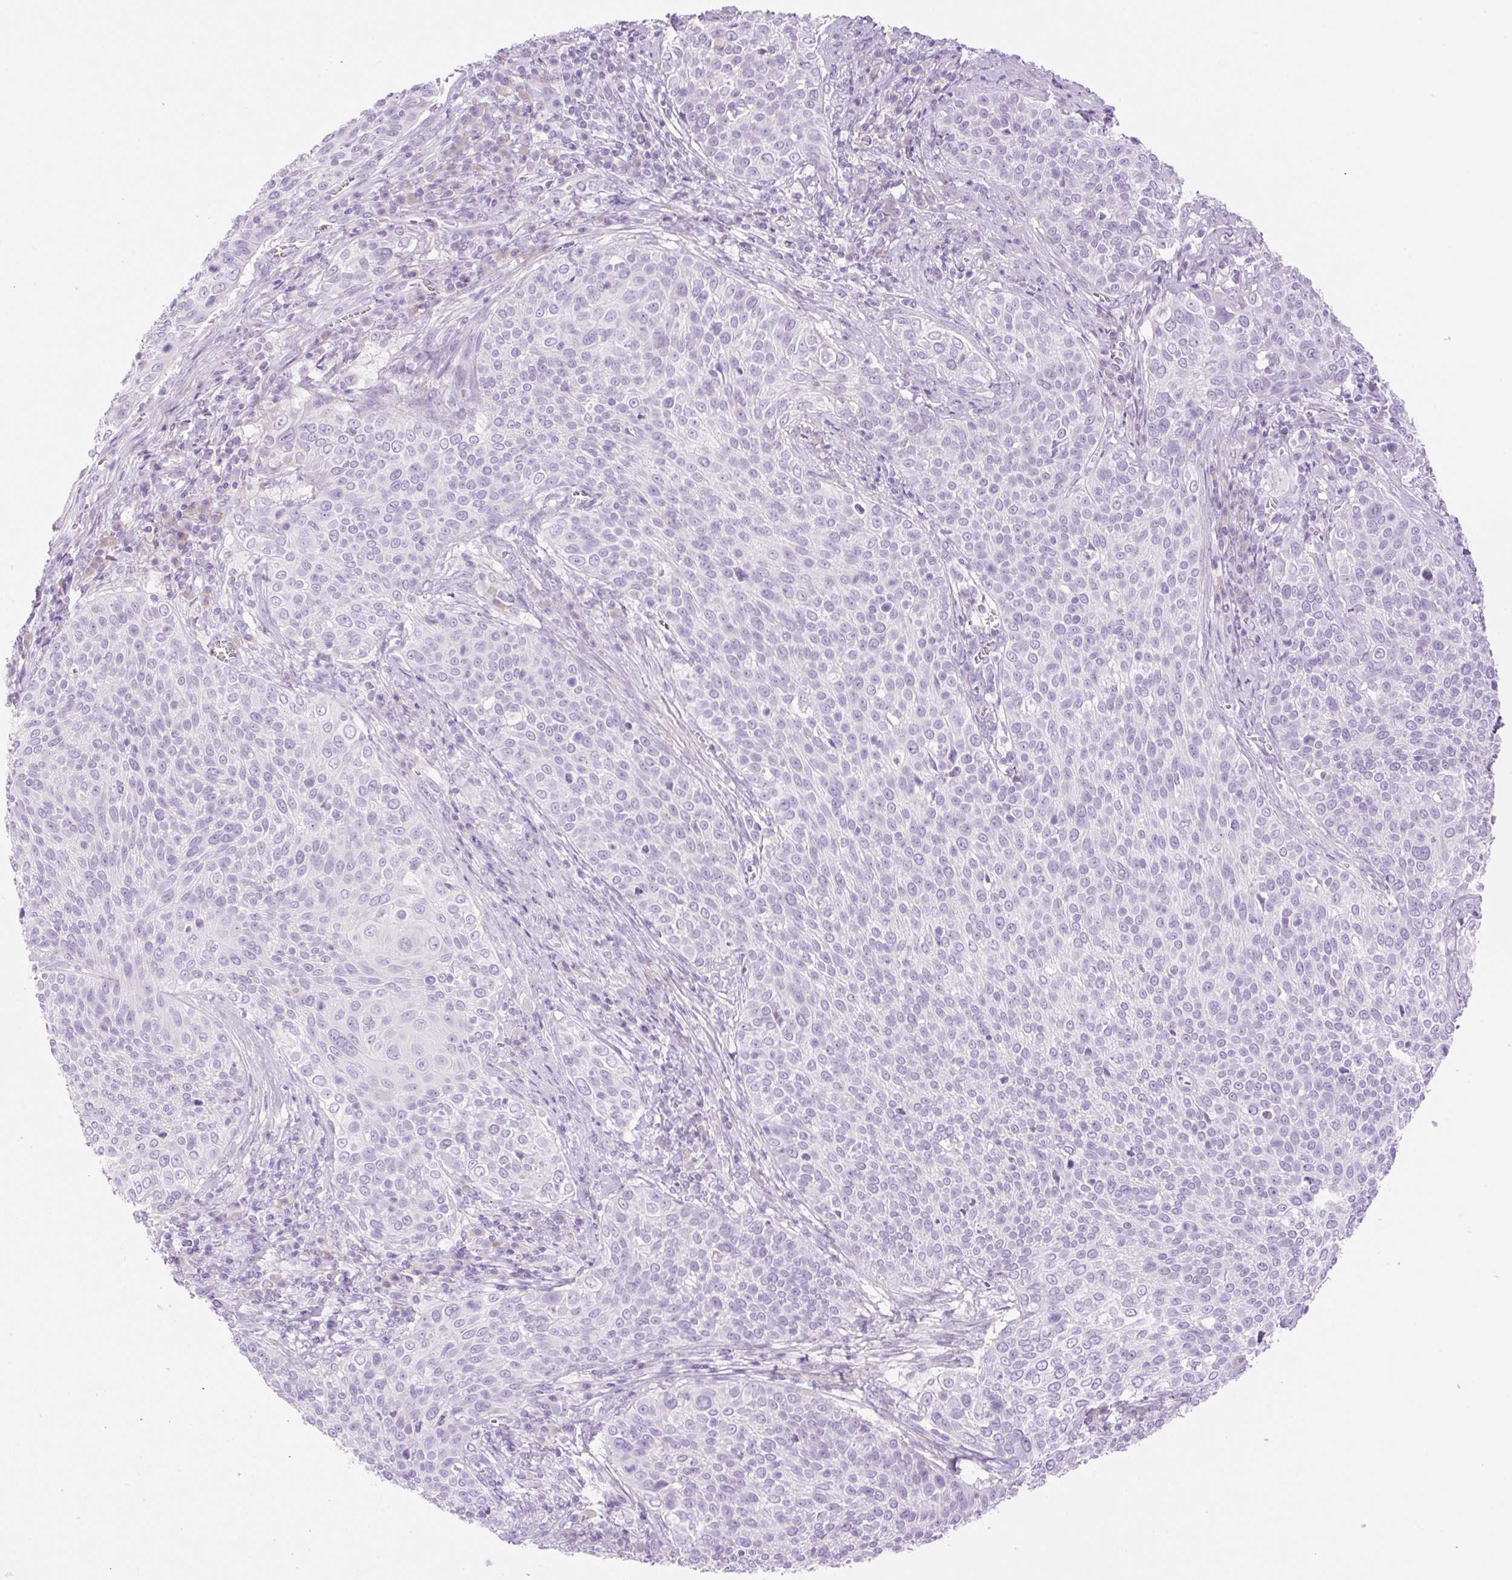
{"staining": {"intensity": "negative", "quantity": "none", "location": "none"}, "tissue": "cervical cancer", "cell_type": "Tumor cells", "image_type": "cancer", "snomed": [{"axis": "morphology", "description": "Squamous cell carcinoma, NOS"}, {"axis": "topography", "description": "Cervix"}], "caption": "Histopathology image shows no protein staining in tumor cells of cervical squamous cell carcinoma tissue. The staining was performed using DAB (3,3'-diaminobenzidine) to visualize the protein expression in brown, while the nuclei were stained in blue with hematoxylin (Magnification: 20x).", "gene": "PALM3", "patient": {"sex": "female", "age": 31}}